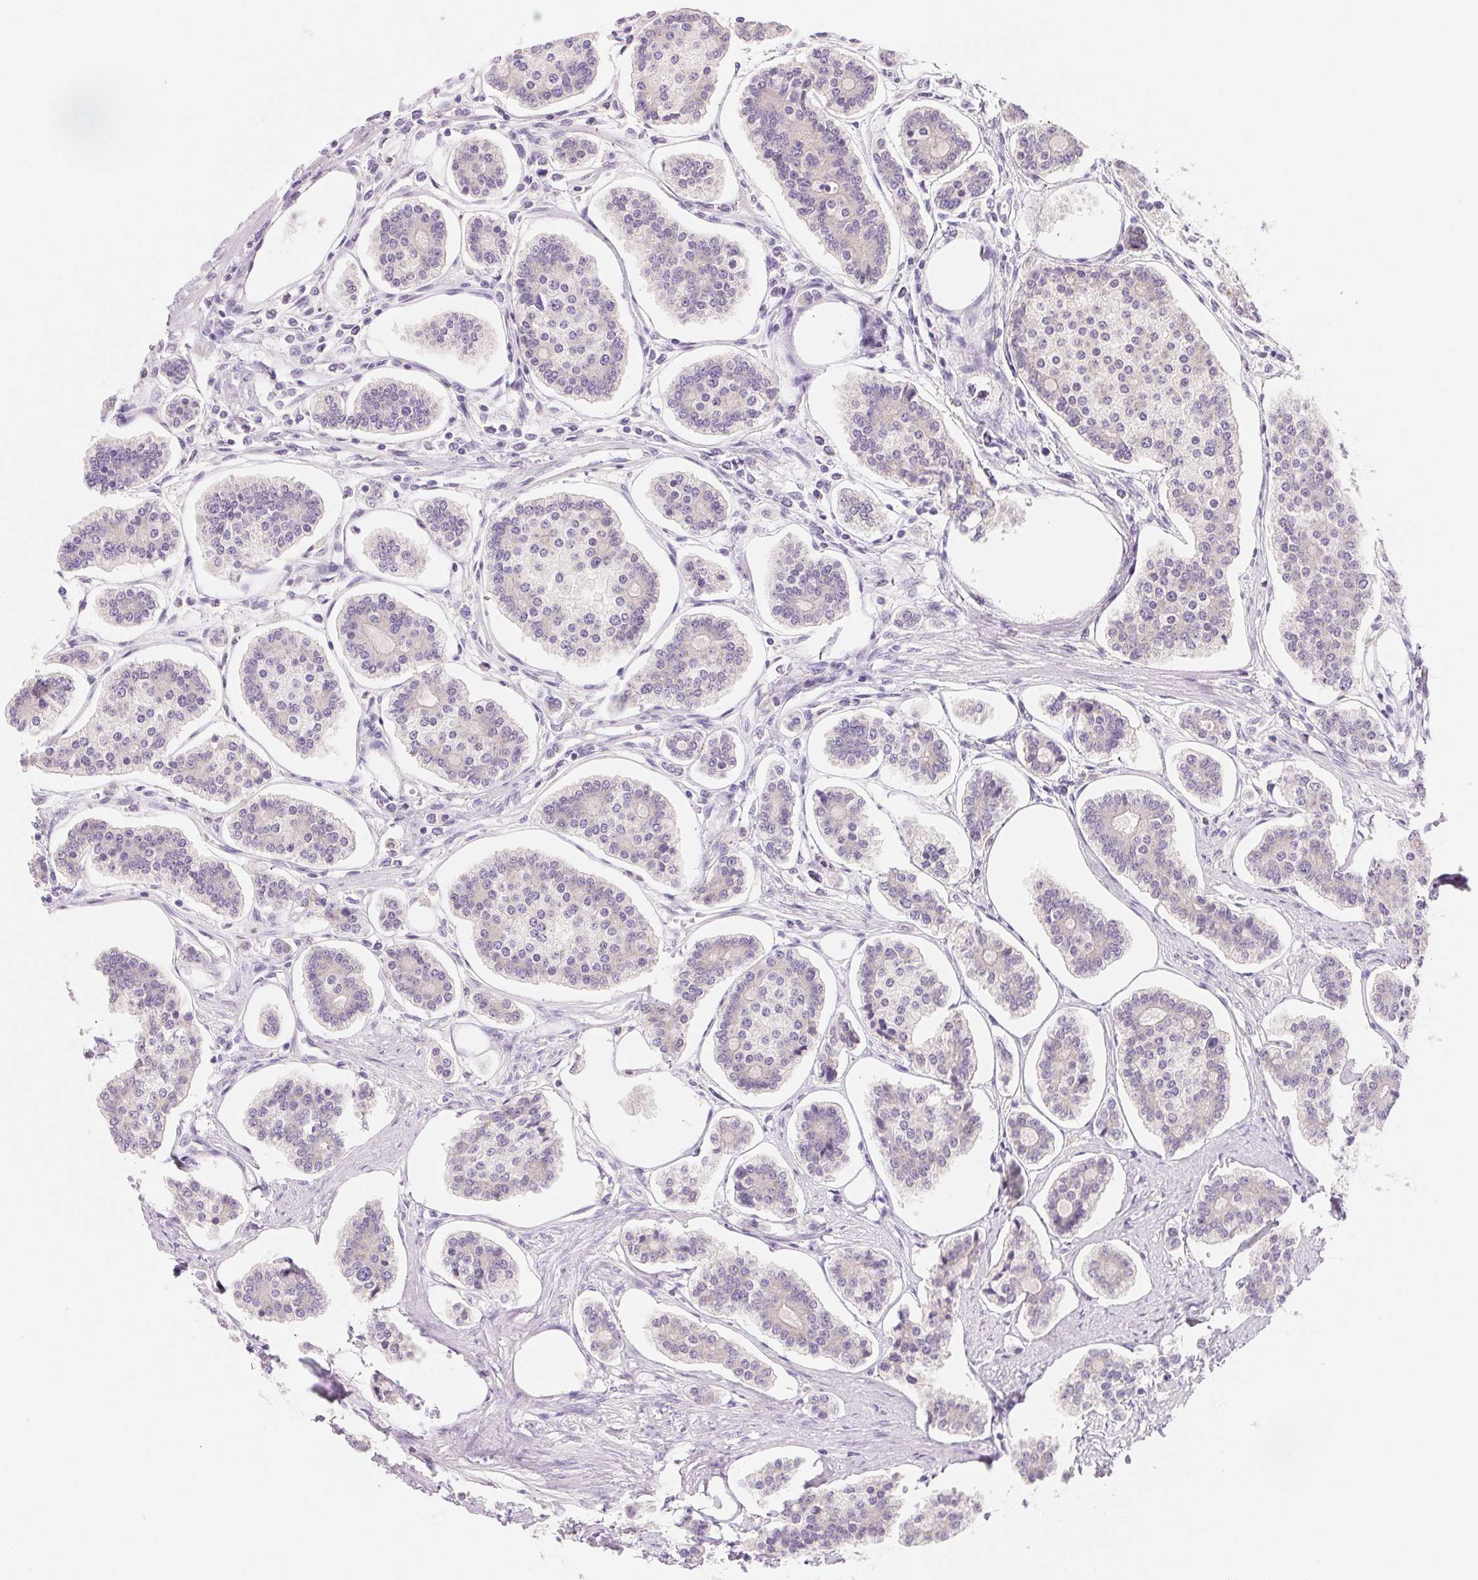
{"staining": {"intensity": "negative", "quantity": "none", "location": "none"}, "tissue": "carcinoid", "cell_type": "Tumor cells", "image_type": "cancer", "snomed": [{"axis": "morphology", "description": "Carcinoid, malignant, NOS"}, {"axis": "topography", "description": "Small intestine"}], "caption": "A micrograph of carcinoid stained for a protein reveals no brown staining in tumor cells.", "gene": "CTNND2", "patient": {"sex": "female", "age": 65}}